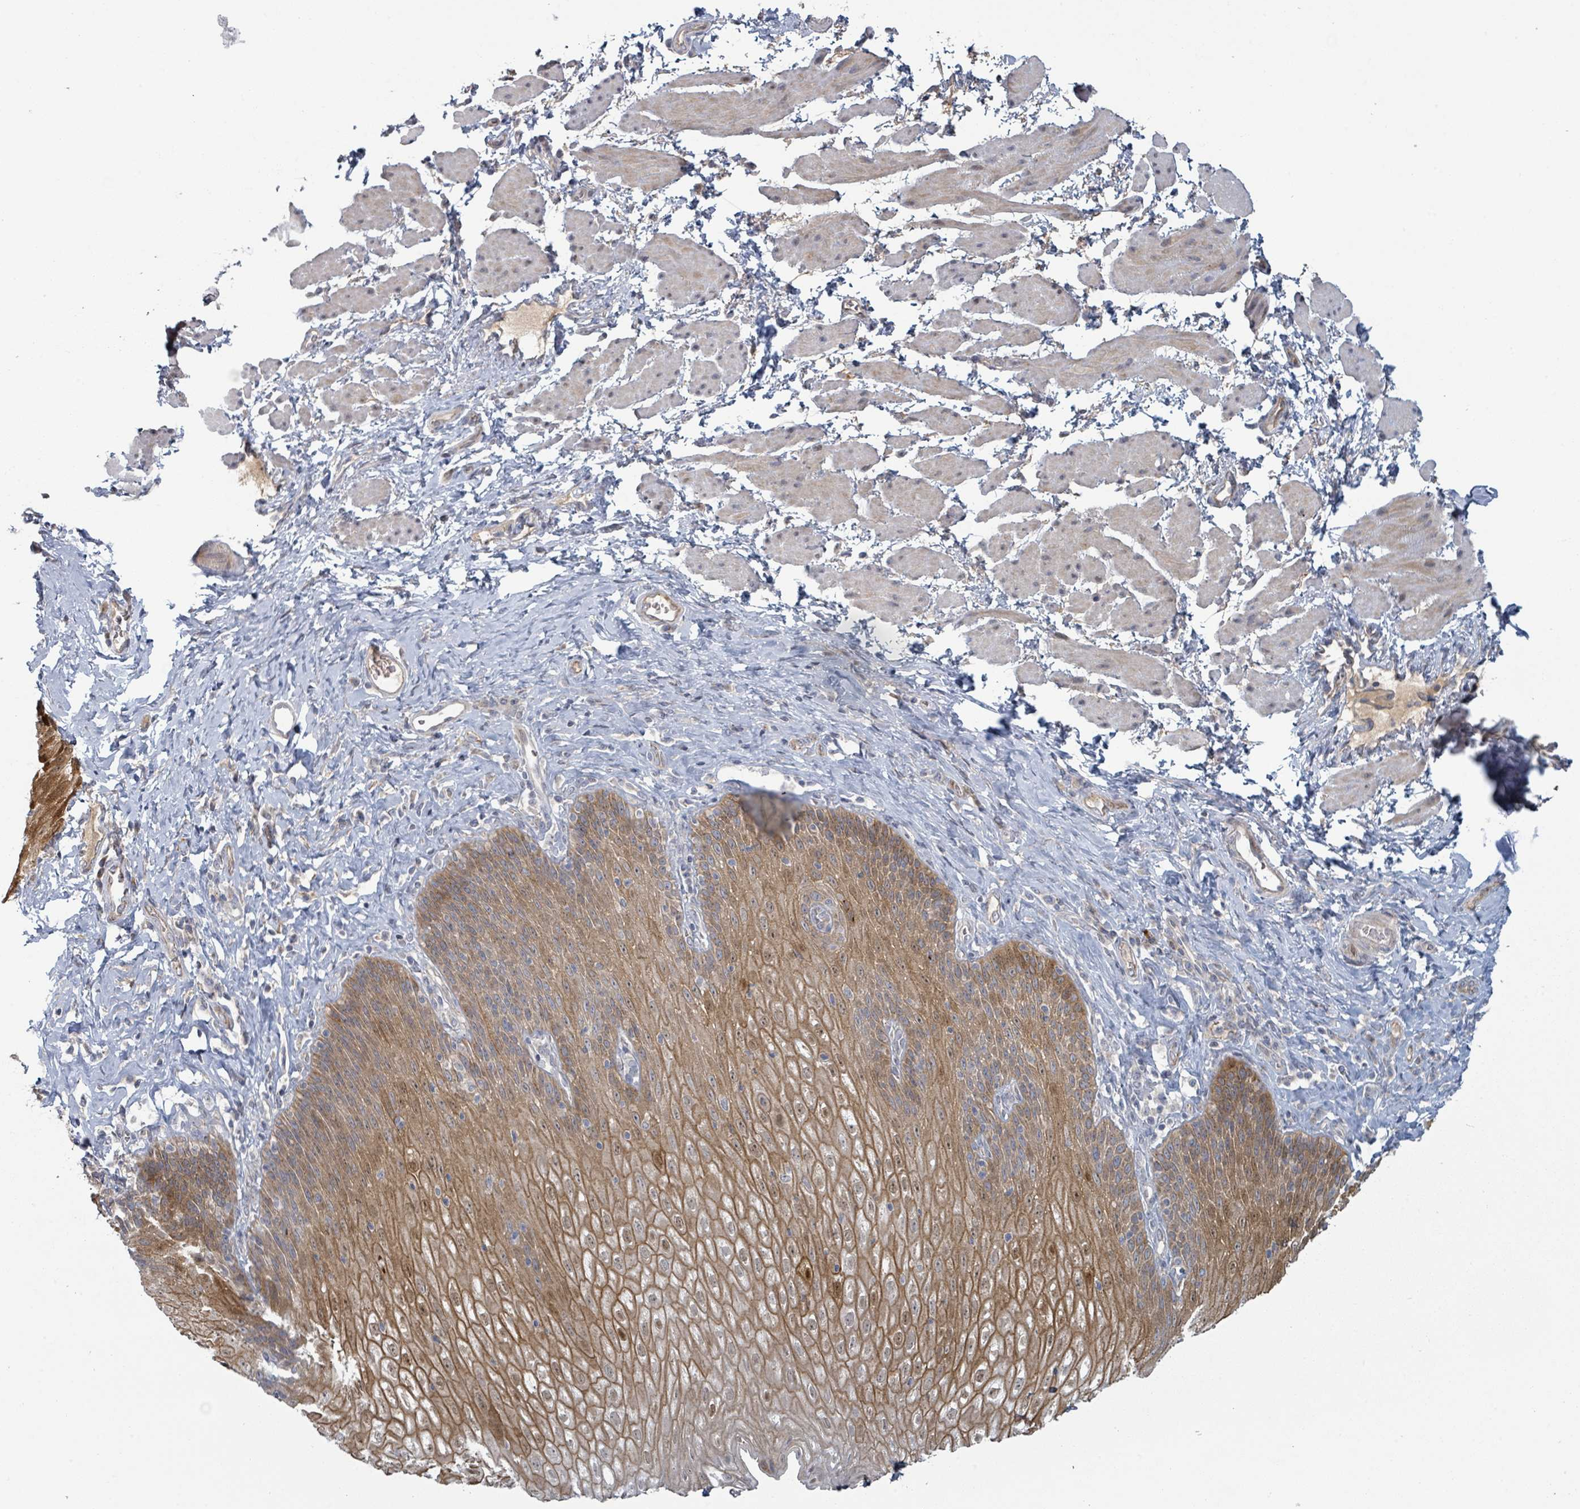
{"staining": {"intensity": "moderate", "quantity": ">75%", "location": "cytoplasmic/membranous,nuclear"}, "tissue": "esophagus", "cell_type": "Squamous epithelial cells", "image_type": "normal", "snomed": [{"axis": "morphology", "description": "Normal tissue, NOS"}, {"axis": "topography", "description": "Esophagus"}], "caption": "Squamous epithelial cells show medium levels of moderate cytoplasmic/membranous,nuclear positivity in approximately >75% of cells in benign human esophagus. The staining was performed using DAB (3,3'-diaminobenzidine), with brown indicating positive protein expression. Nuclei are stained blue with hematoxylin.", "gene": "COL5A3", "patient": {"sex": "female", "age": 61}}